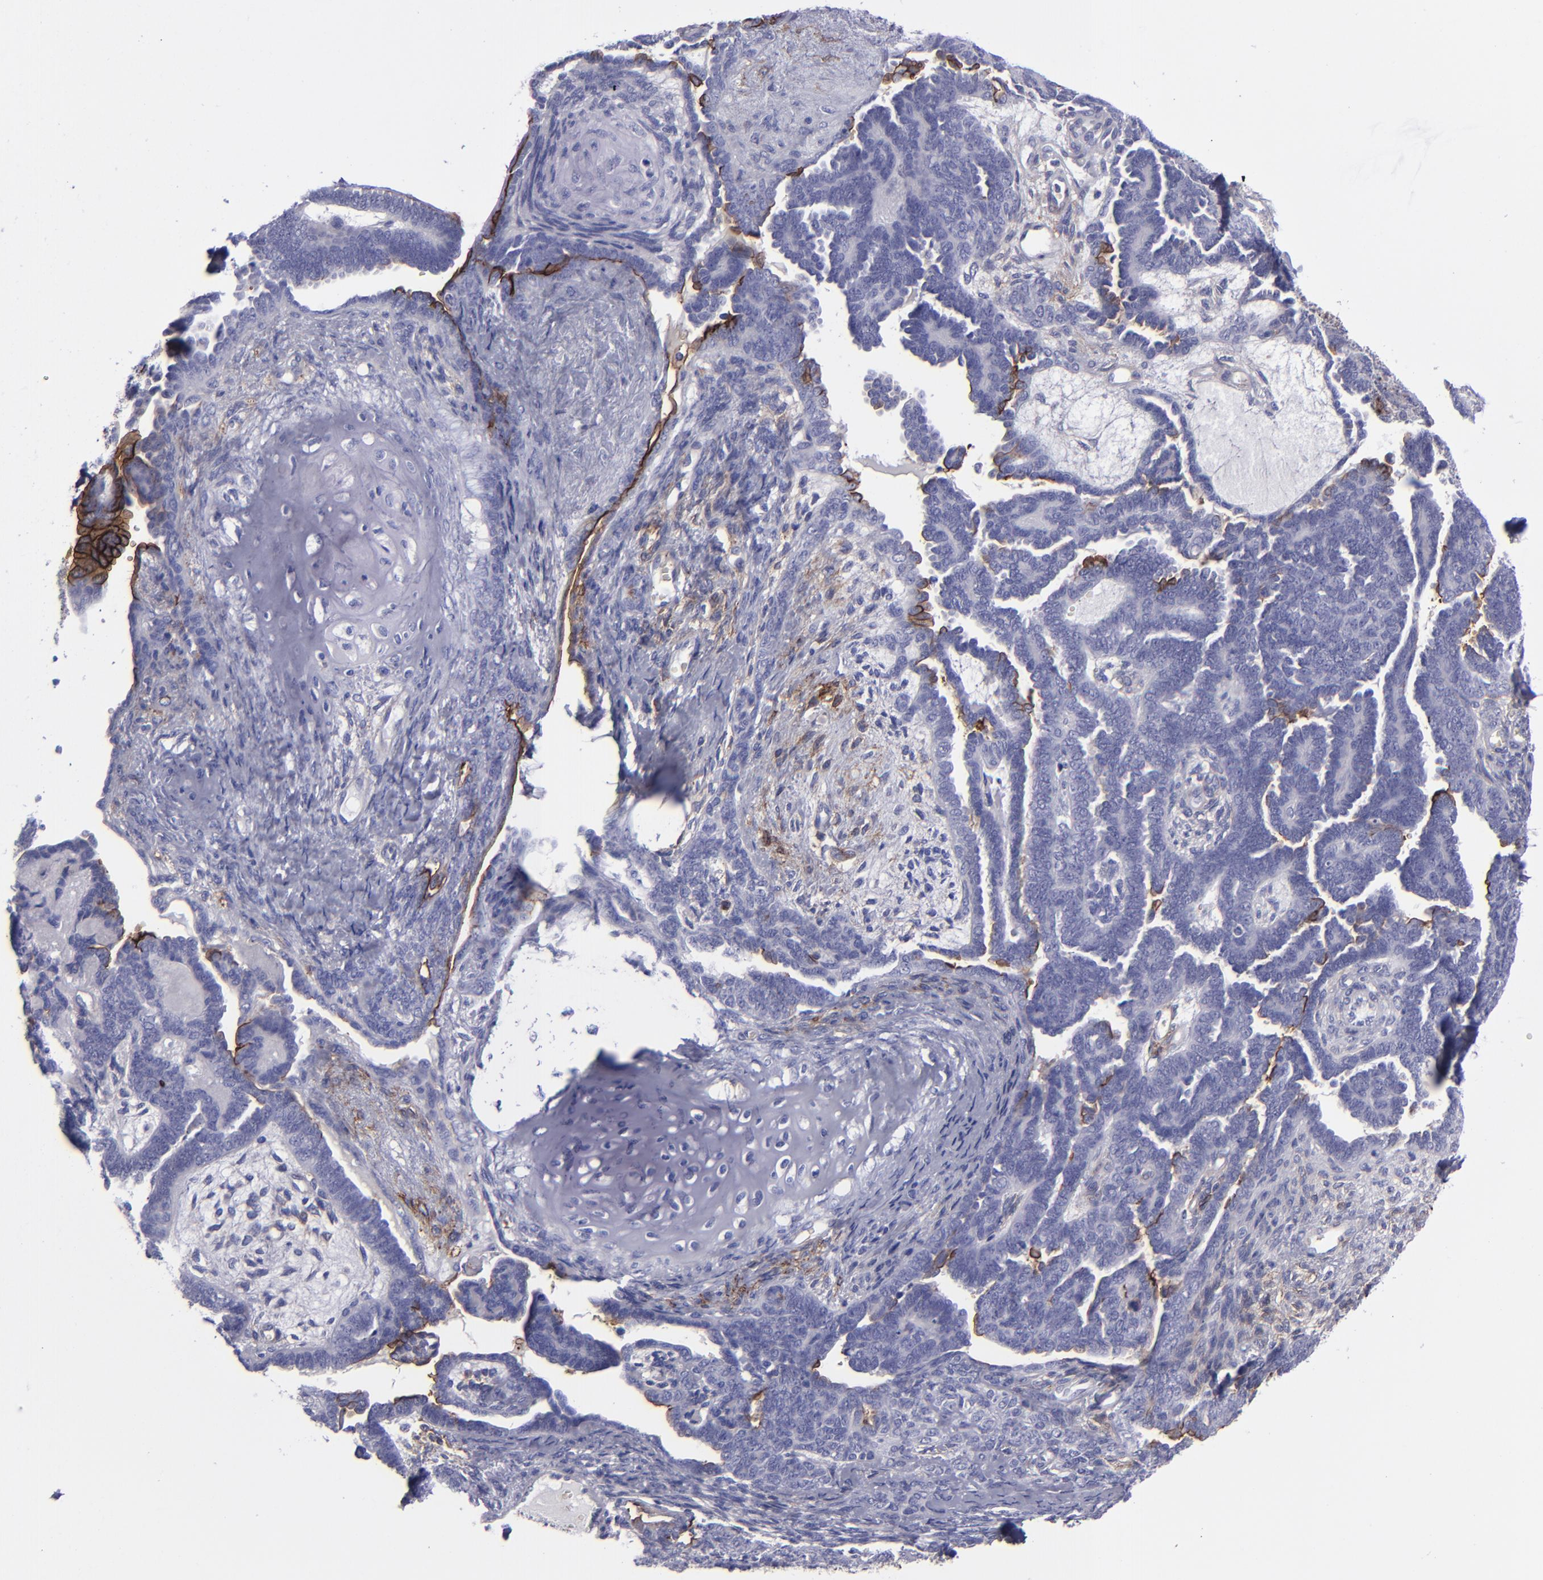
{"staining": {"intensity": "strong", "quantity": "<25%", "location": "cytoplasmic/membranous"}, "tissue": "endometrial cancer", "cell_type": "Tumor cells", "image_type": "cancer", "snomed": [{"axis": "morphology", "description": "Neoplasm, malignant, NOS"}, {"axis": "topography", "description": "Endometrium"}], "caption": "A brown stain highlights strong cytoplasmic/membranous positivity of a protein in endometrial cancer (malignant neoplasm) tumor cells. The protein of interest is stained brown, and the nuclei are stained in blue (DAB IHC with brightfield microscopy, high magnification).", "gene": "ANPEP", "patient": {"sex": "female", "age": 74}}